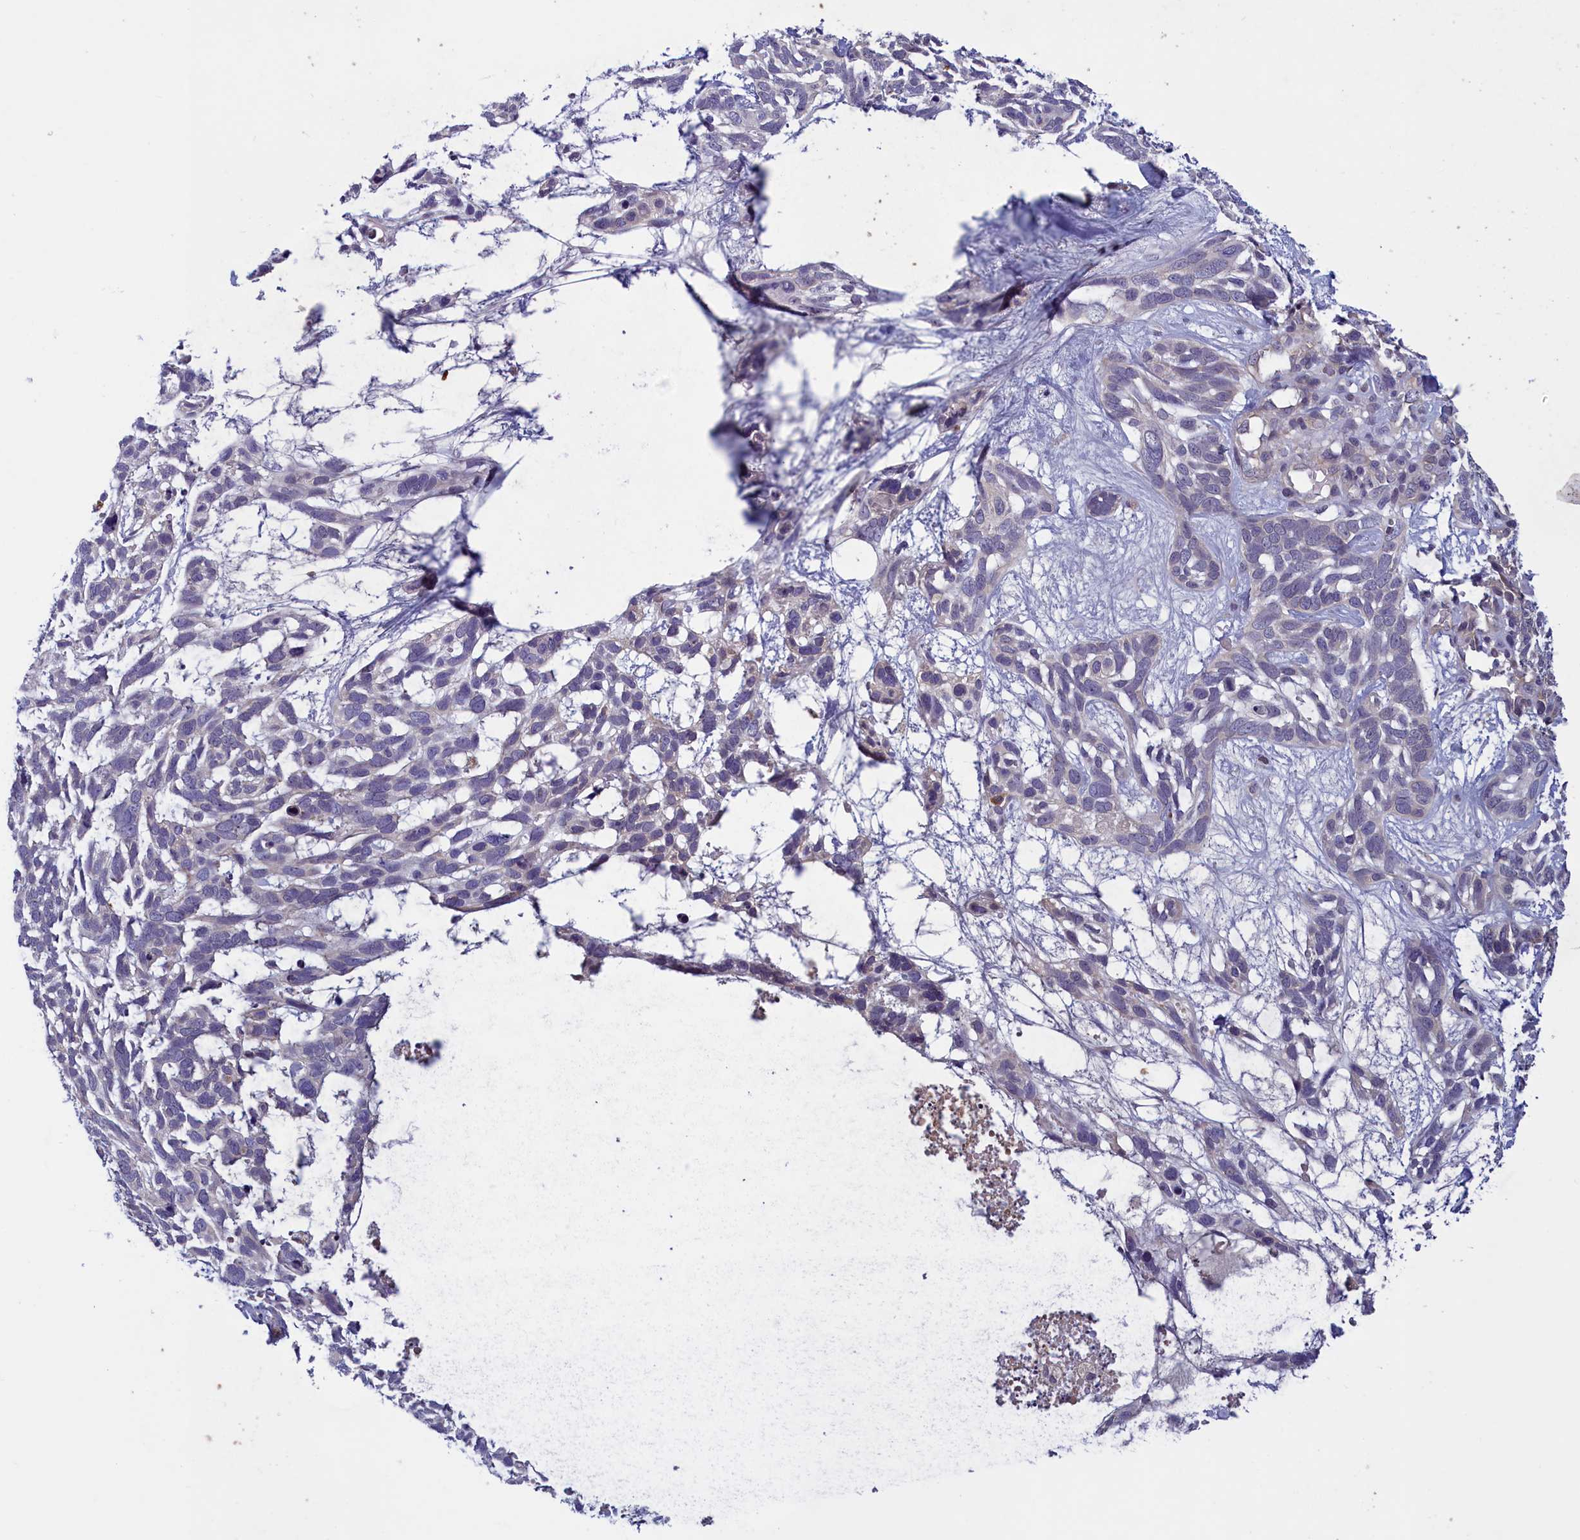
{"staining": {"intensity": "negative", "quantity": "none", "location": "none"}, "tissue": "skin cancer", "cell_type": "Tumor cells", "image_type": "cancer", "snomed": [{"axis": "morphology", "description": "Basal cell carcinoma"}, {"axis": "topography", "description": "Skin"}], "caption": "DAB immunohistochemical staining of skin cancer (basal cell carcinoma) shows no significant expression in tumor cells. (DAB (3,3'-diaminobenzidine) immunohistochemistry visualized using brightfield microscopy, high magnification).", "gene": "NUBP1", "patient": {"sex": "male", "age": 88}}